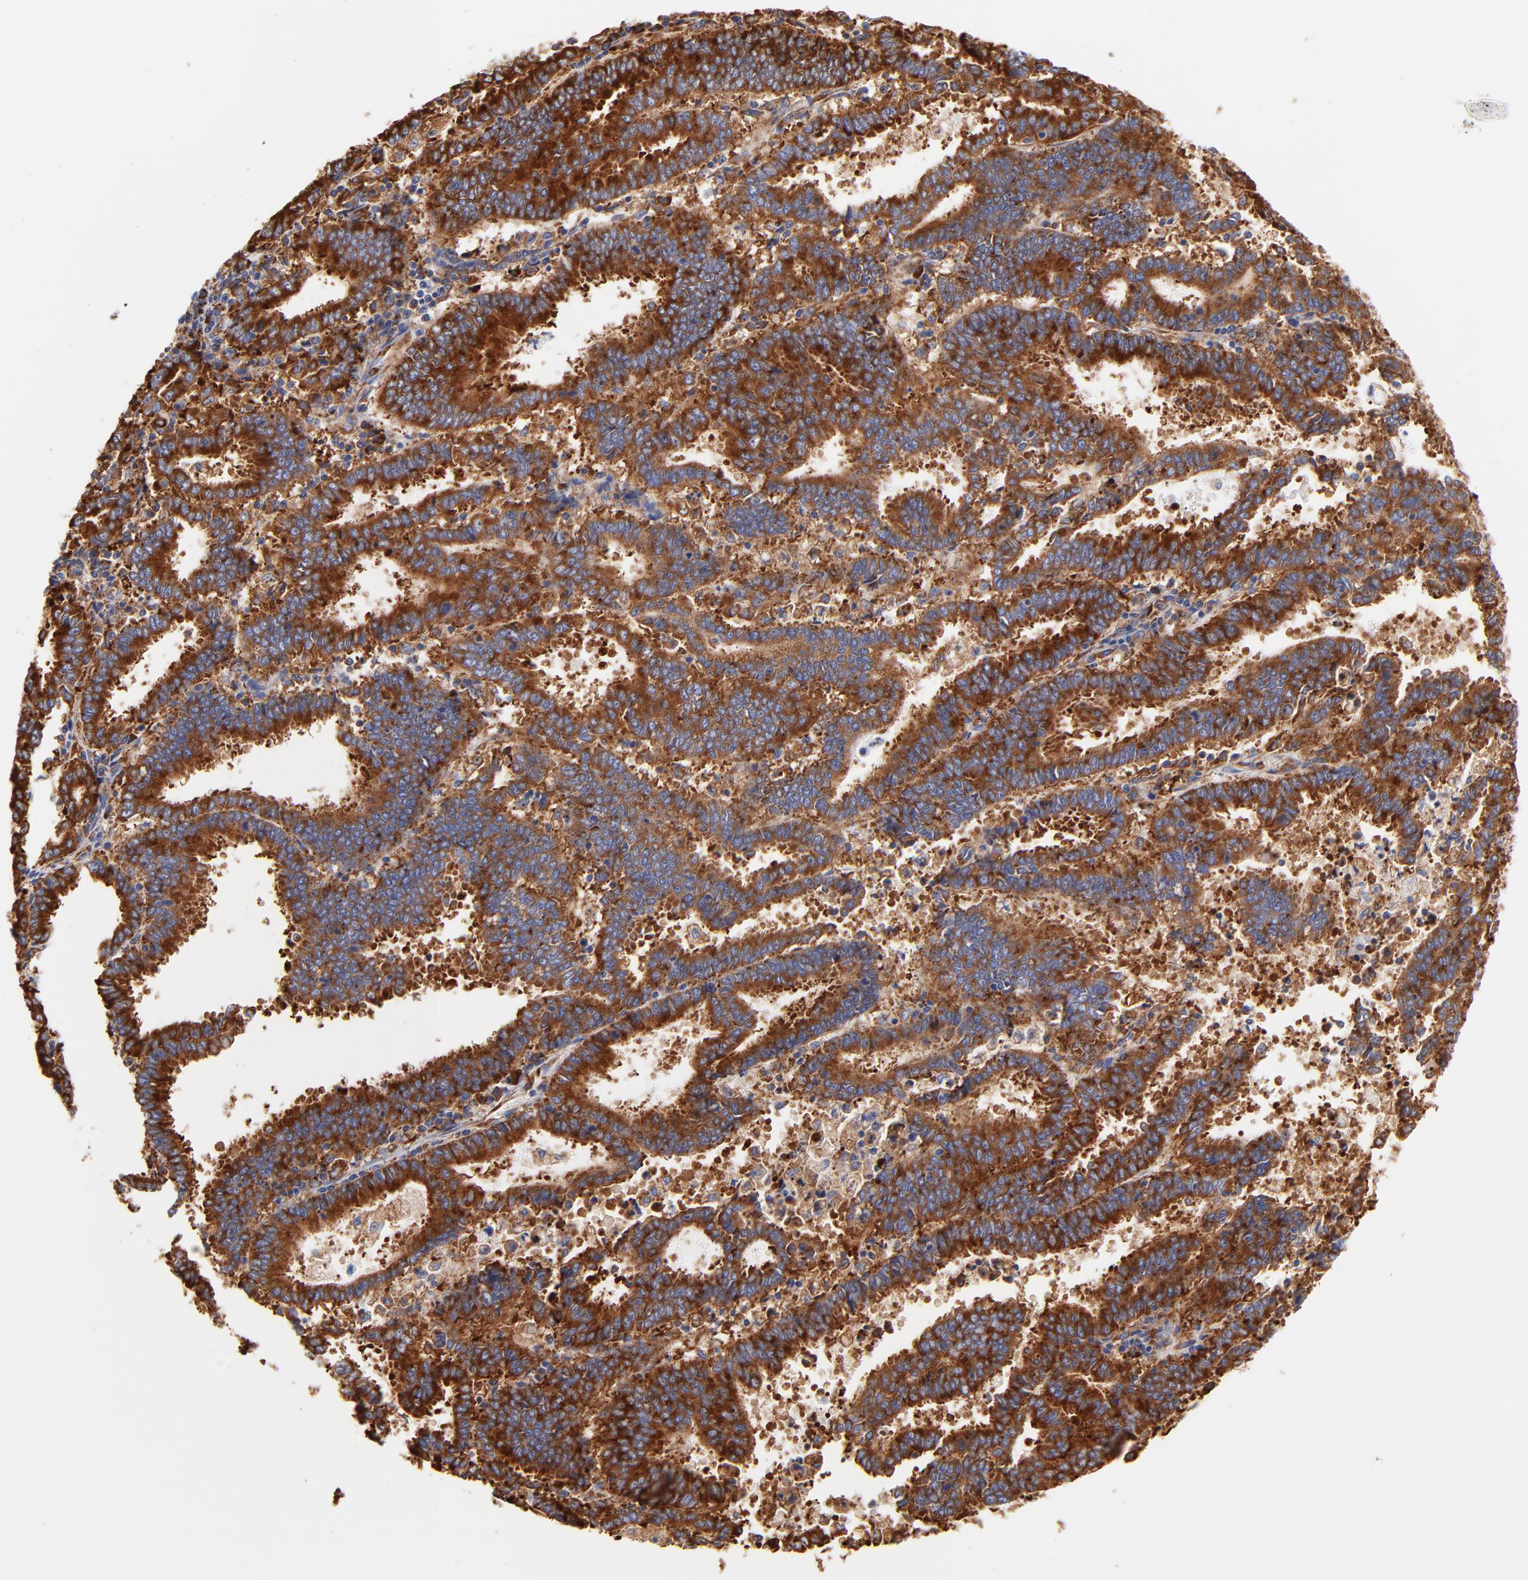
{"staining": {"intensity": "strong", "quantity": ">75%", "location": "cytoplasmic/membranous"}, "tissue": "endometrial cancer", "cell_type": "Tumor cells", "image_type": "cancer", "snomed": [{"axis": "morphology", "description": "Adenocarcinoma, NOS"}, {"axis": "topography", "description": "Uterus"}], "caption": "High-power microscopy captured an IHC image of endometrial cancer, revealing strong cytoplasmic/membranous positivity in approximately >75% of tumor cells.", "gene": "RPL27", "patient": {"sex": "female", "age": 83}}